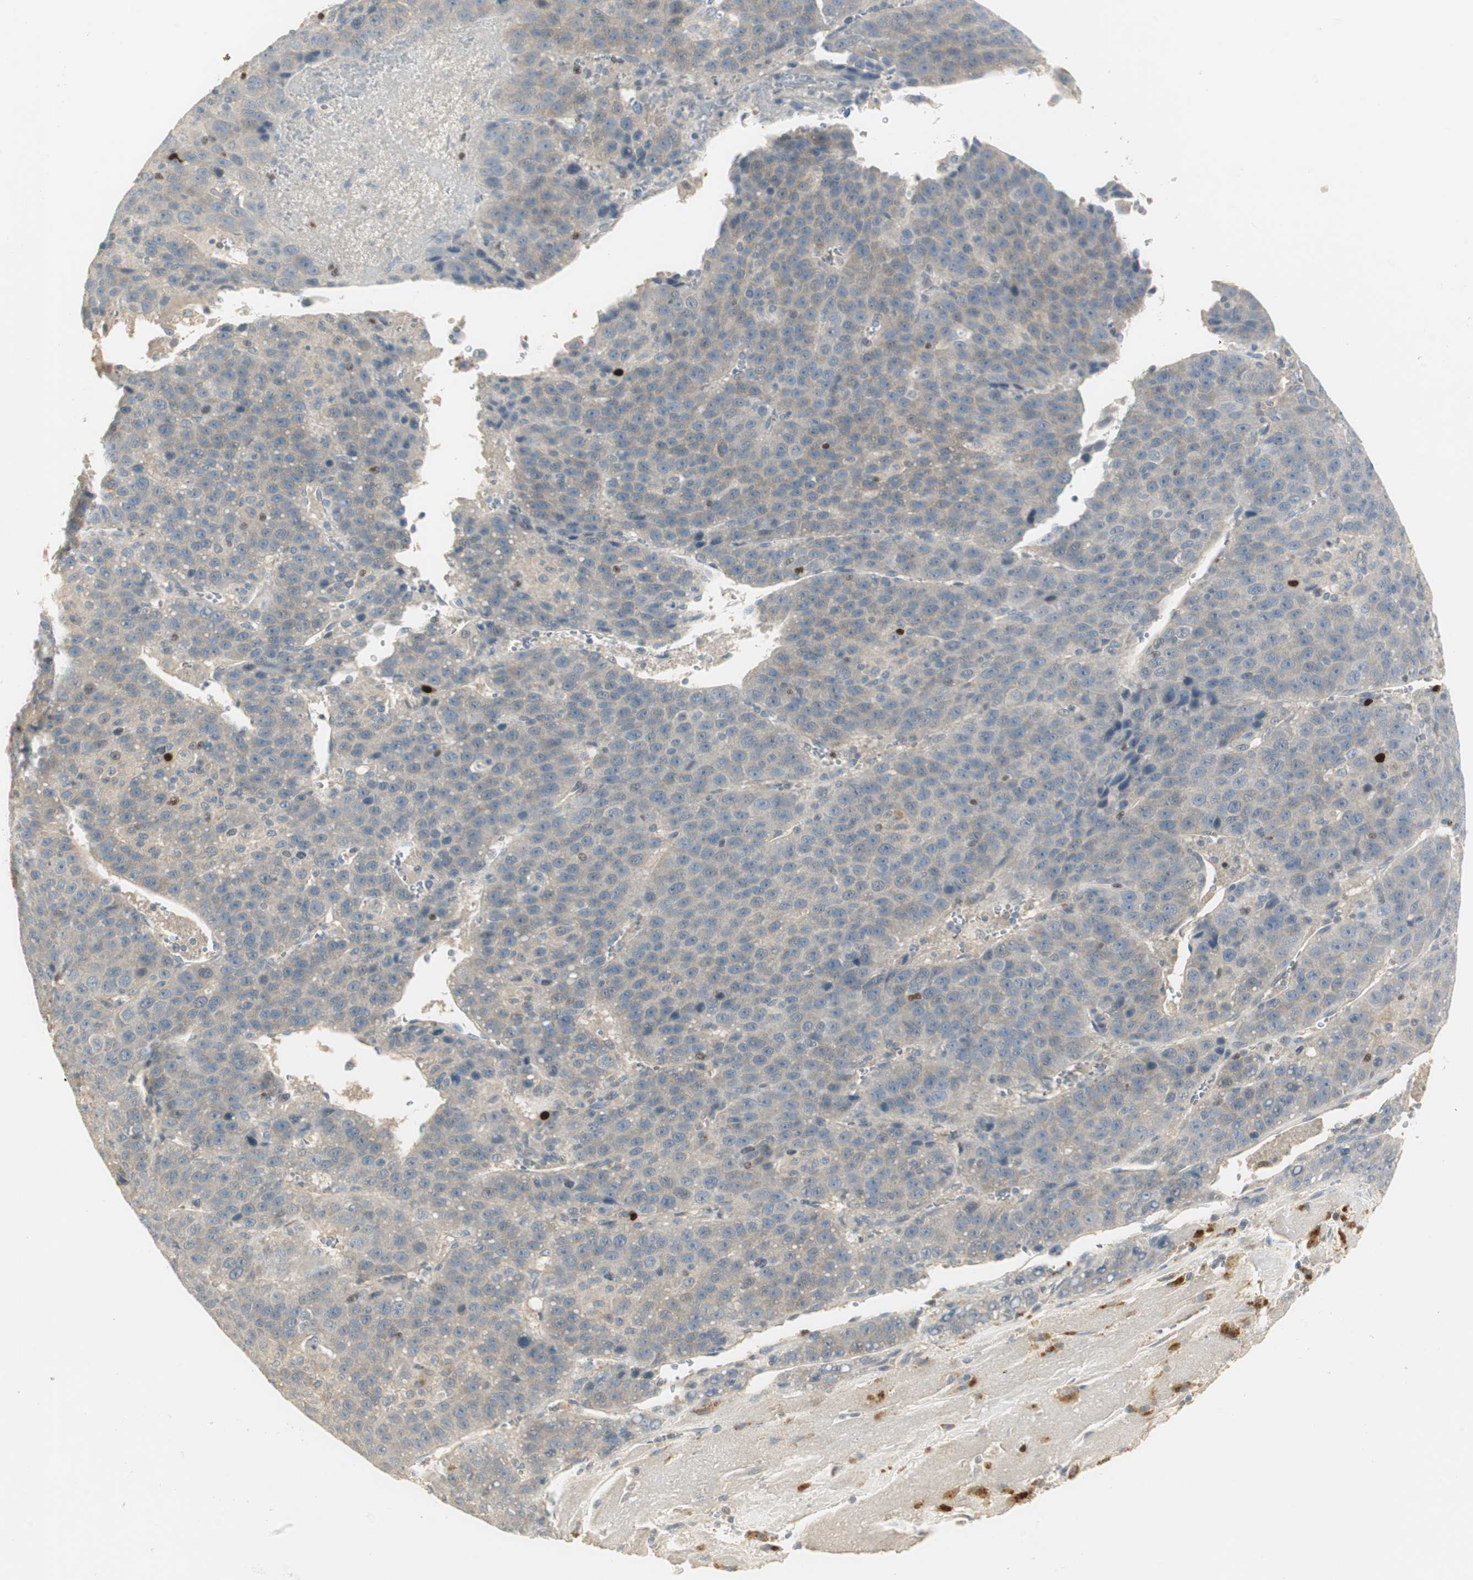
{"staining": {"intensity": "weak", "quantity": "<25%", "location": "cytoplasmic/membranous"}, "tissue": "liver cancer", "cell_type": "Tumor cells", "image_type": "cancer", "snomed": [{"axis": "morphology", "description": "Carcinoma, Hepatocellular, NOS"}, {"axis": "topography", "description": "Liver"}], "caption": "Tumor cells are negative for brown protein staining in hepatocellular carcinoma (liver). The staining was performed using DAB to visualize the protein expression in brown, while the nuclei were stained in blue with hematoxylin (Magnification: 20x).", "gene": "RUNX2", "patient": {"sex": "female", "age": 53}}